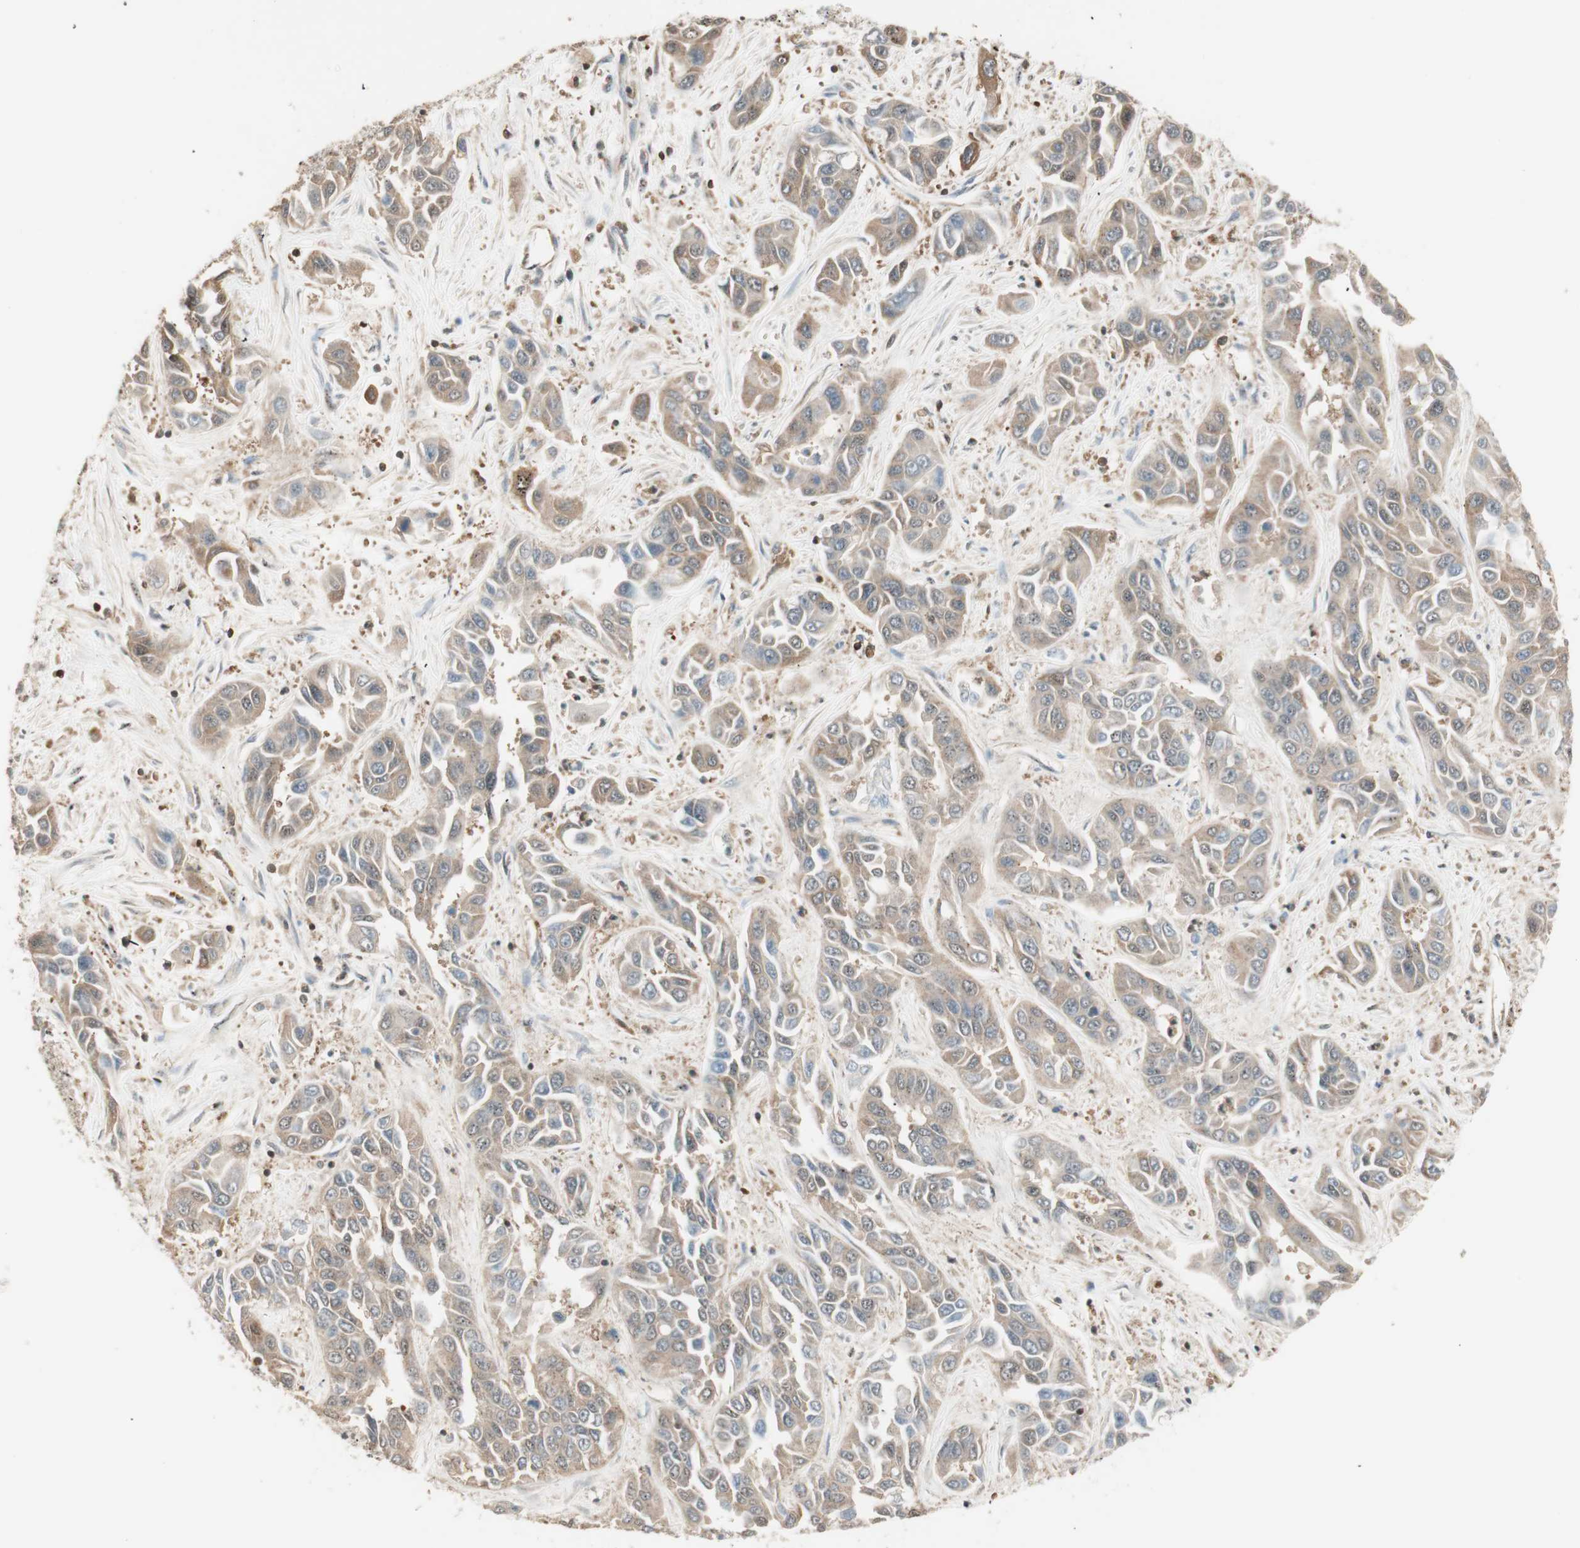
{"staining": {"intensity": "weak", "quantity": "25%-75%", "location": "cytoplasmic/membranous"}, "tissue": "liver cancer", "cell_type": "Tumor cells", "image_type": "cancer", "snomed": [{"axis": "morphology", "description": "Cholangiocarcinoma"}, {"axis": "topography", "description": "Liver"}], "caption": "A low amount of weak cytoplasmic/membranous expression is seen in about 25%-75% of tumor cells in liver cancer (cholangiocarcinoma) tissue. The protein is shown in brown color, while the nuclei are stained blue.", "gene": "CRLF3", "patient": {"sex": "female", "age": 52}}